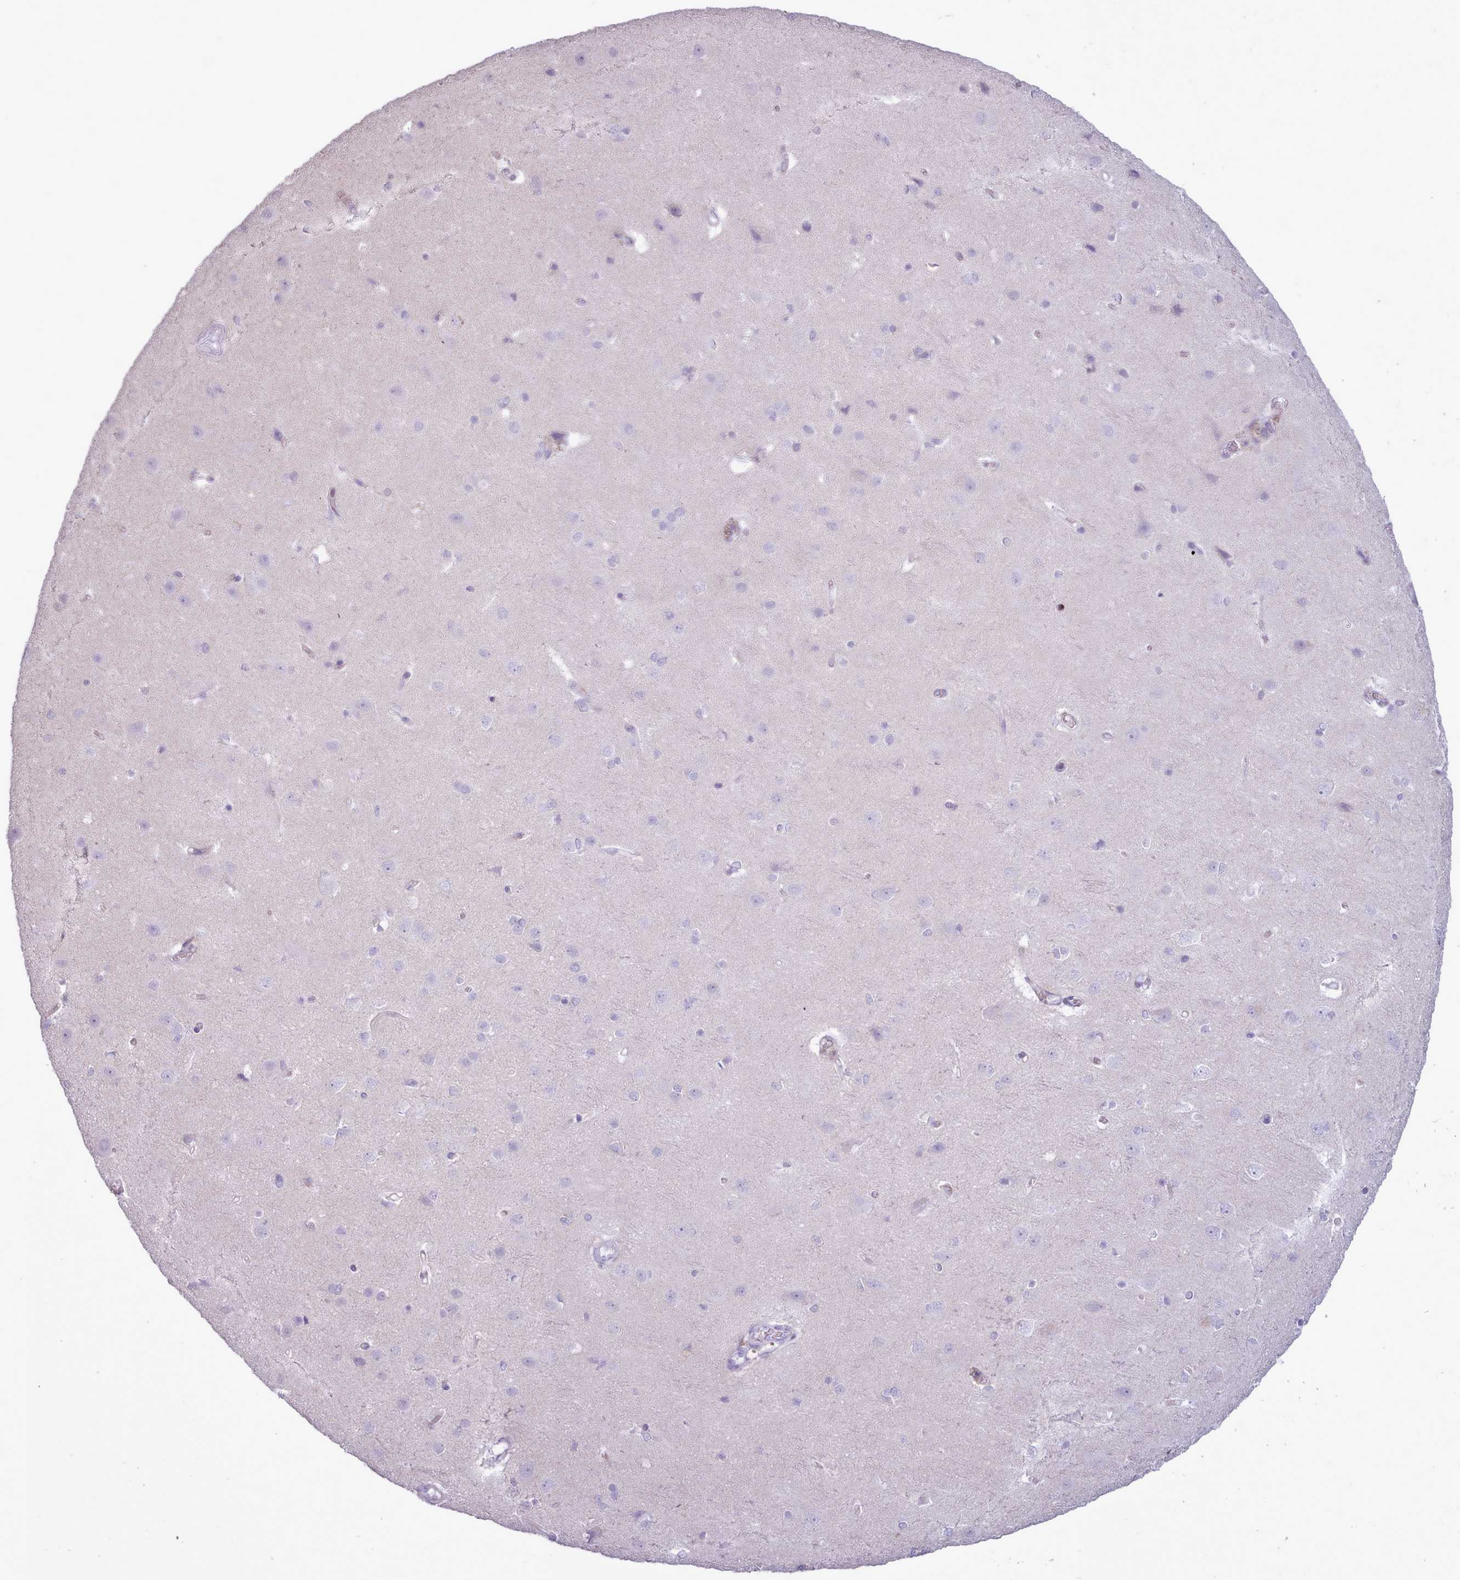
{"staining": {"intensity": "negative", "quantity": "none", "location": "none"}, "tissue": "cerebral cortex", "cell_type": "Endothelial cells", "image_type": "normal", "snomed": [{"axis": "morphology", "description": "Normal tissue, NOS"}, {"axis": "topography", "description": "Cerebral cortex"}], "caption": "This is an immunohistochemistry photomicrograph of normal human cerebral cortex. There is no staining in endothelial cells.", "gene": "ATRAID", "patient": {"sex": "male", "age": 37}}